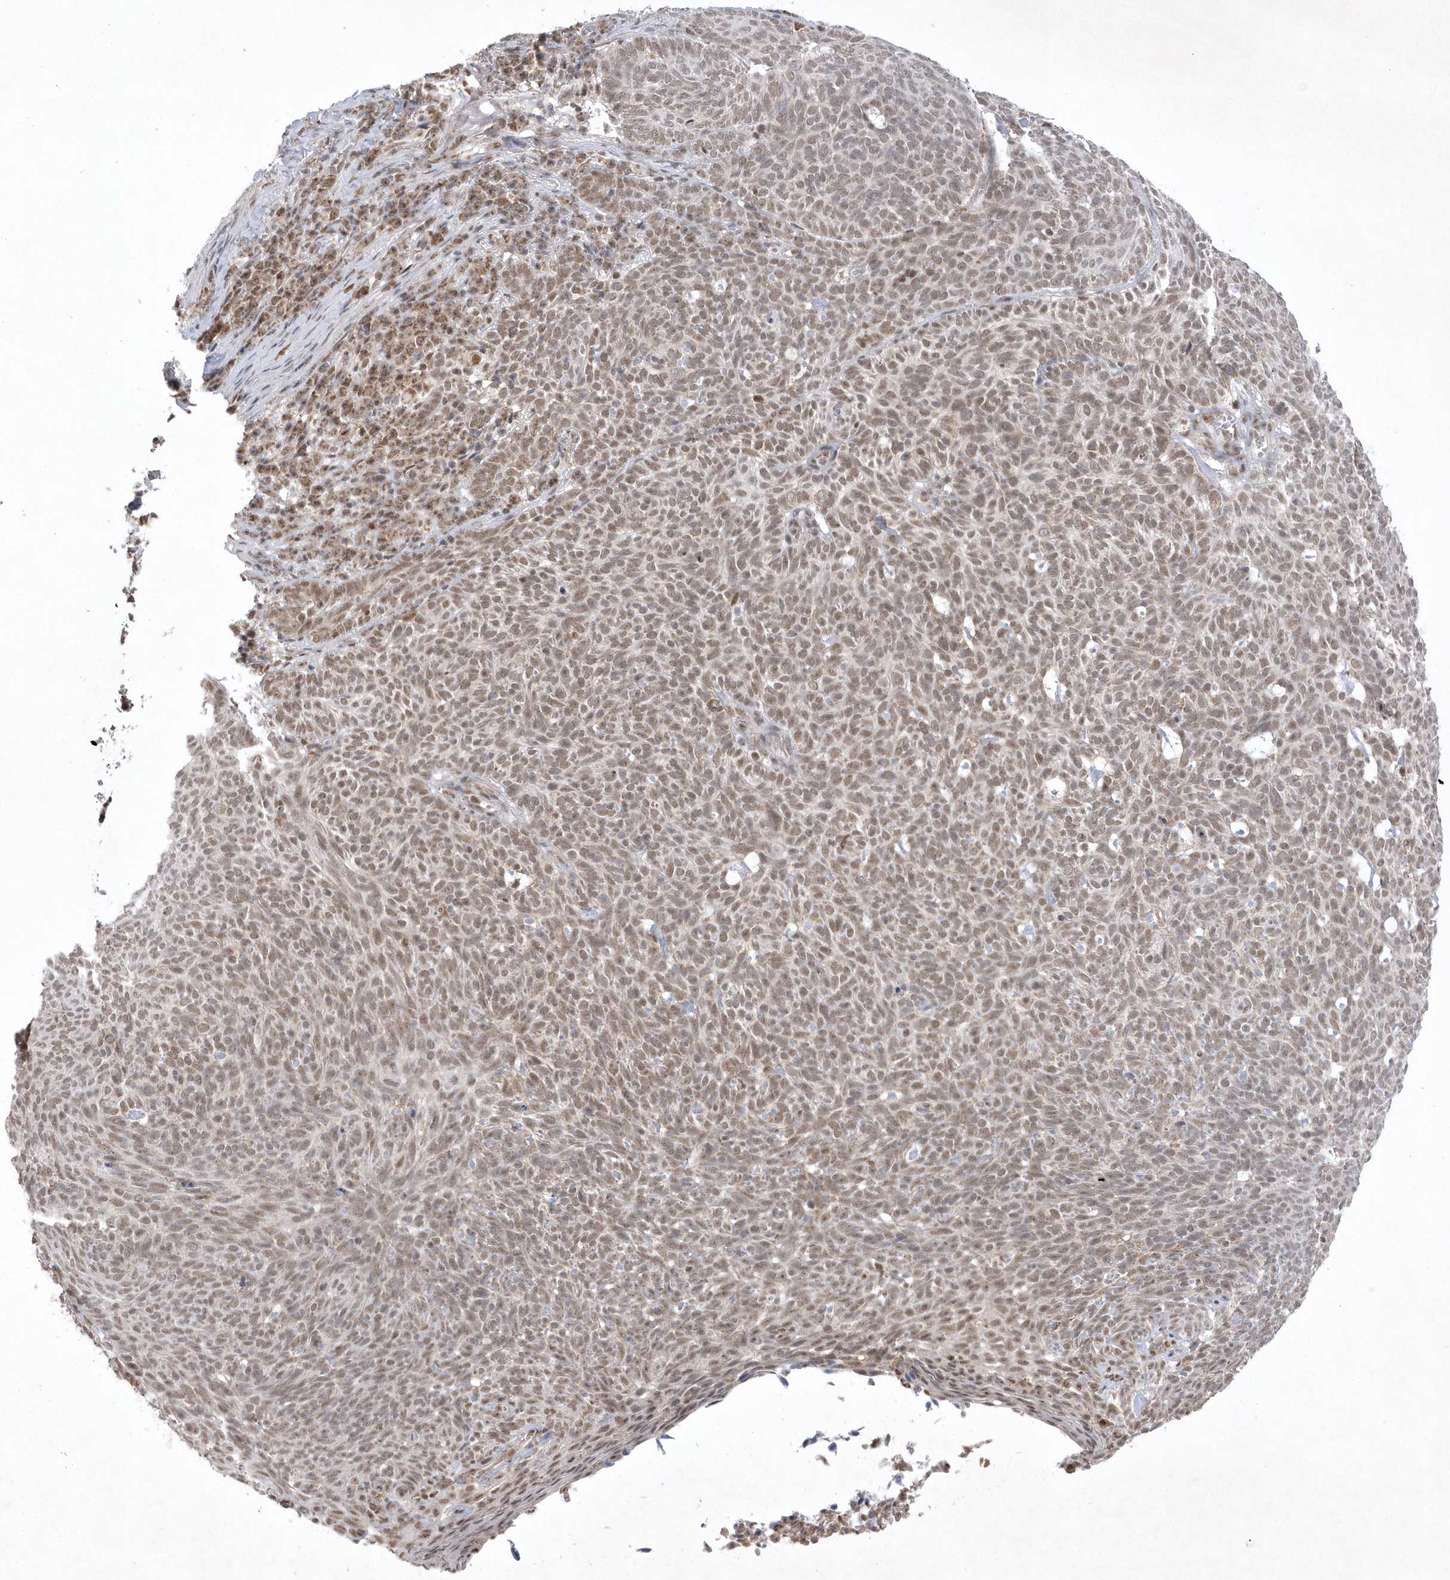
{"staining": {"intensity": "moderate", "quantity": "25%-75%", "location": "nuclear"}, "tissue": "skin cancer", "cell_type": "Tumor cells", "image_type": "cancer", "snomed": [{"axis": "morphology", "description": "Squamous cell carcinoma, NOS"}, {"axis": "topography", "description": "Skin"}], "caption": "The photomicrograph demonstrates a brown stain indicating the presence of a protein in the nuclear of tumor cells in skin squamous cell carcinoma.", "gene": "CPSF3", "patient": {"sex": "female", "age": 90}}